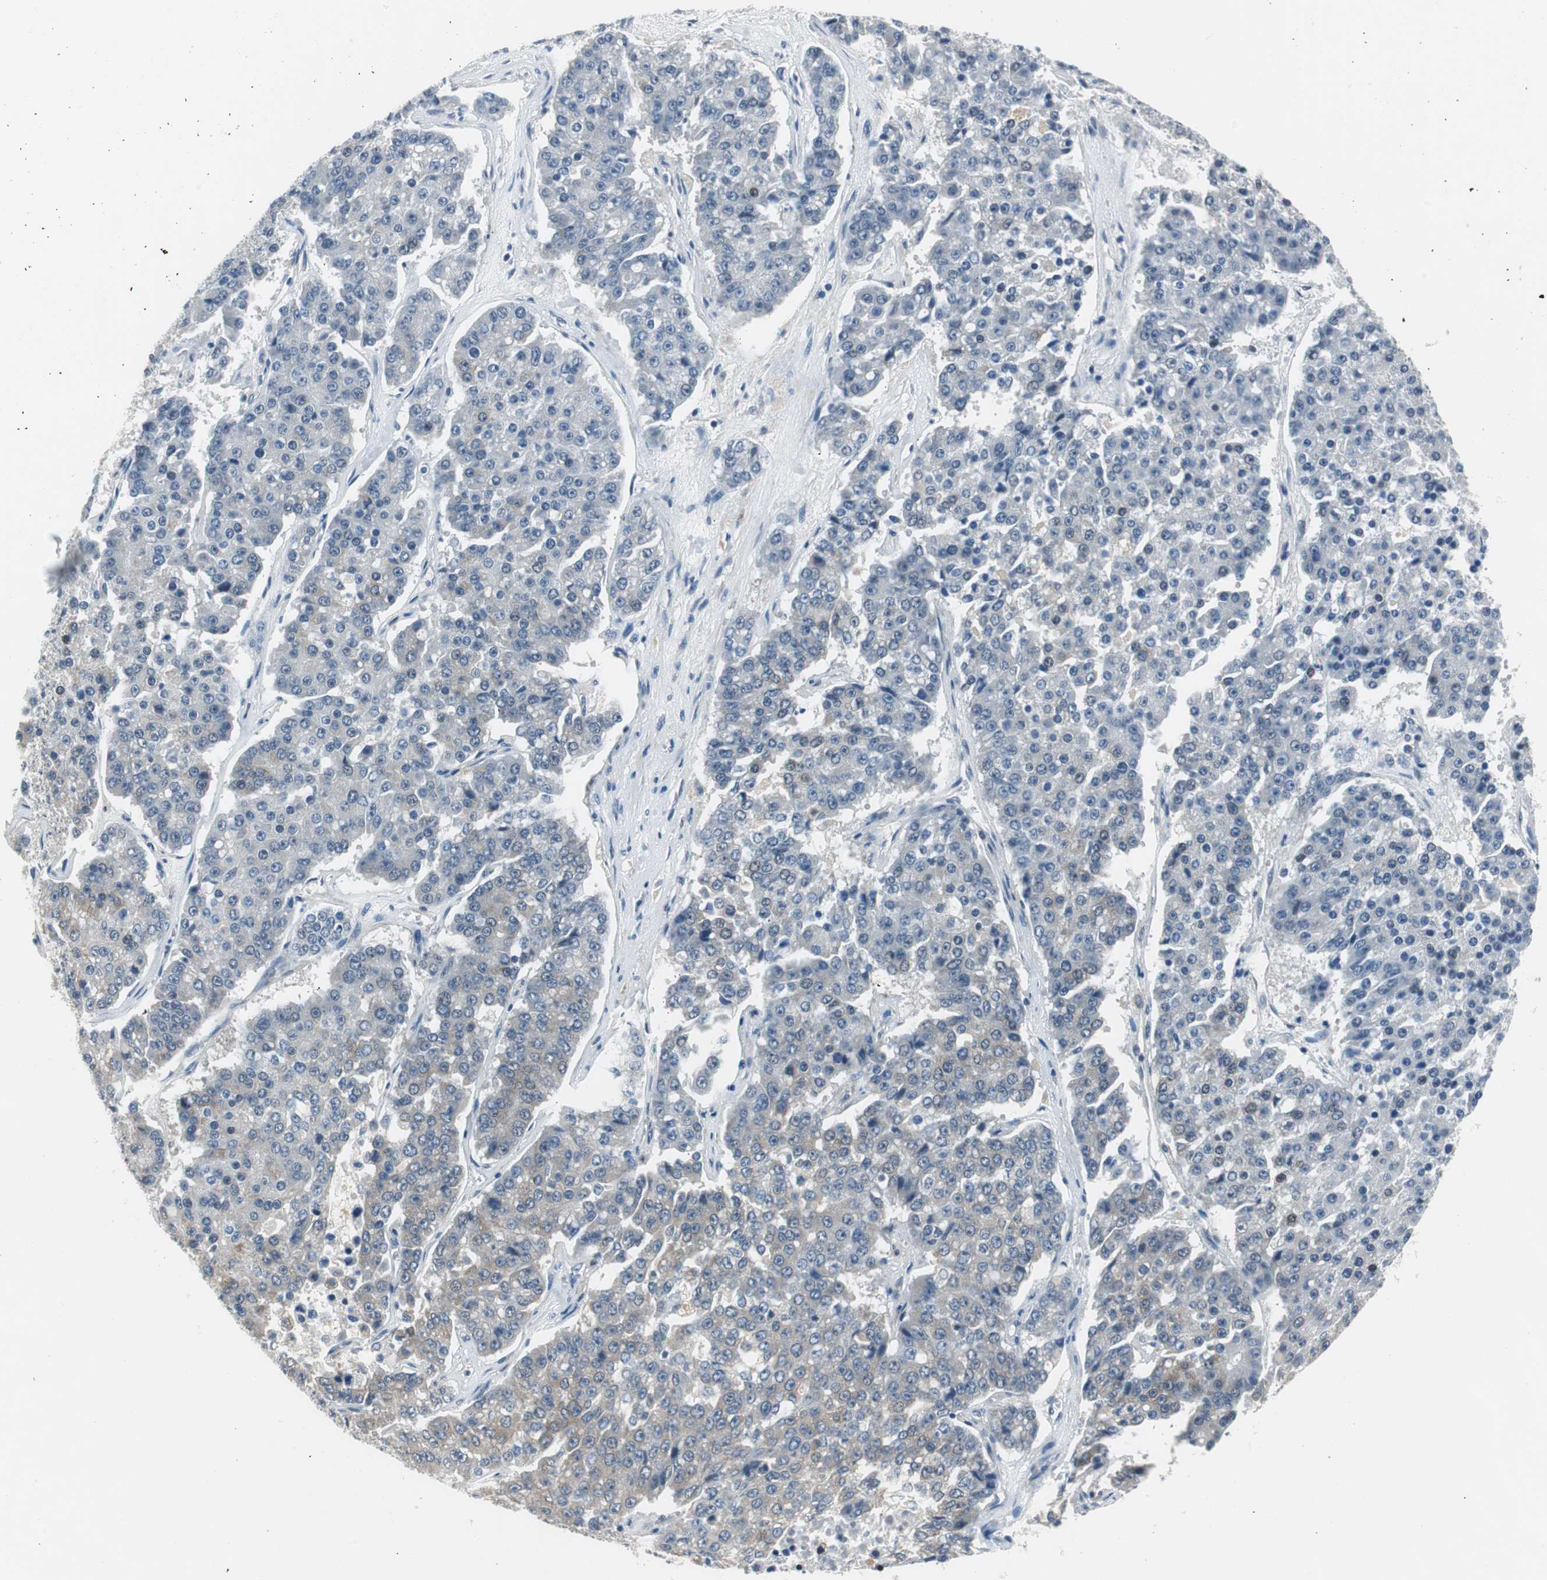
{"staining": {"intensity": "negative", "quantity": "none", "location": "none"}, "tissue": "pancreatic cancer", "cell_type": "Tumor cells", "image_type": "cancer", "snomed": [{"axis": "morphology", "description": "Adenocarcinoma, NOS"}, {"axis": "topography", "description": "Pancreas"}], "caption": "A high-resolution image shows immunohistochemistry staining of pancreatic cancer, which demonstrates no significant expression in tumor cells. (Immunohistochemistry, brightfield microscopy, high magnification).", "gene": "PLAA", "patient": {"sex": "male", "age": 50}}